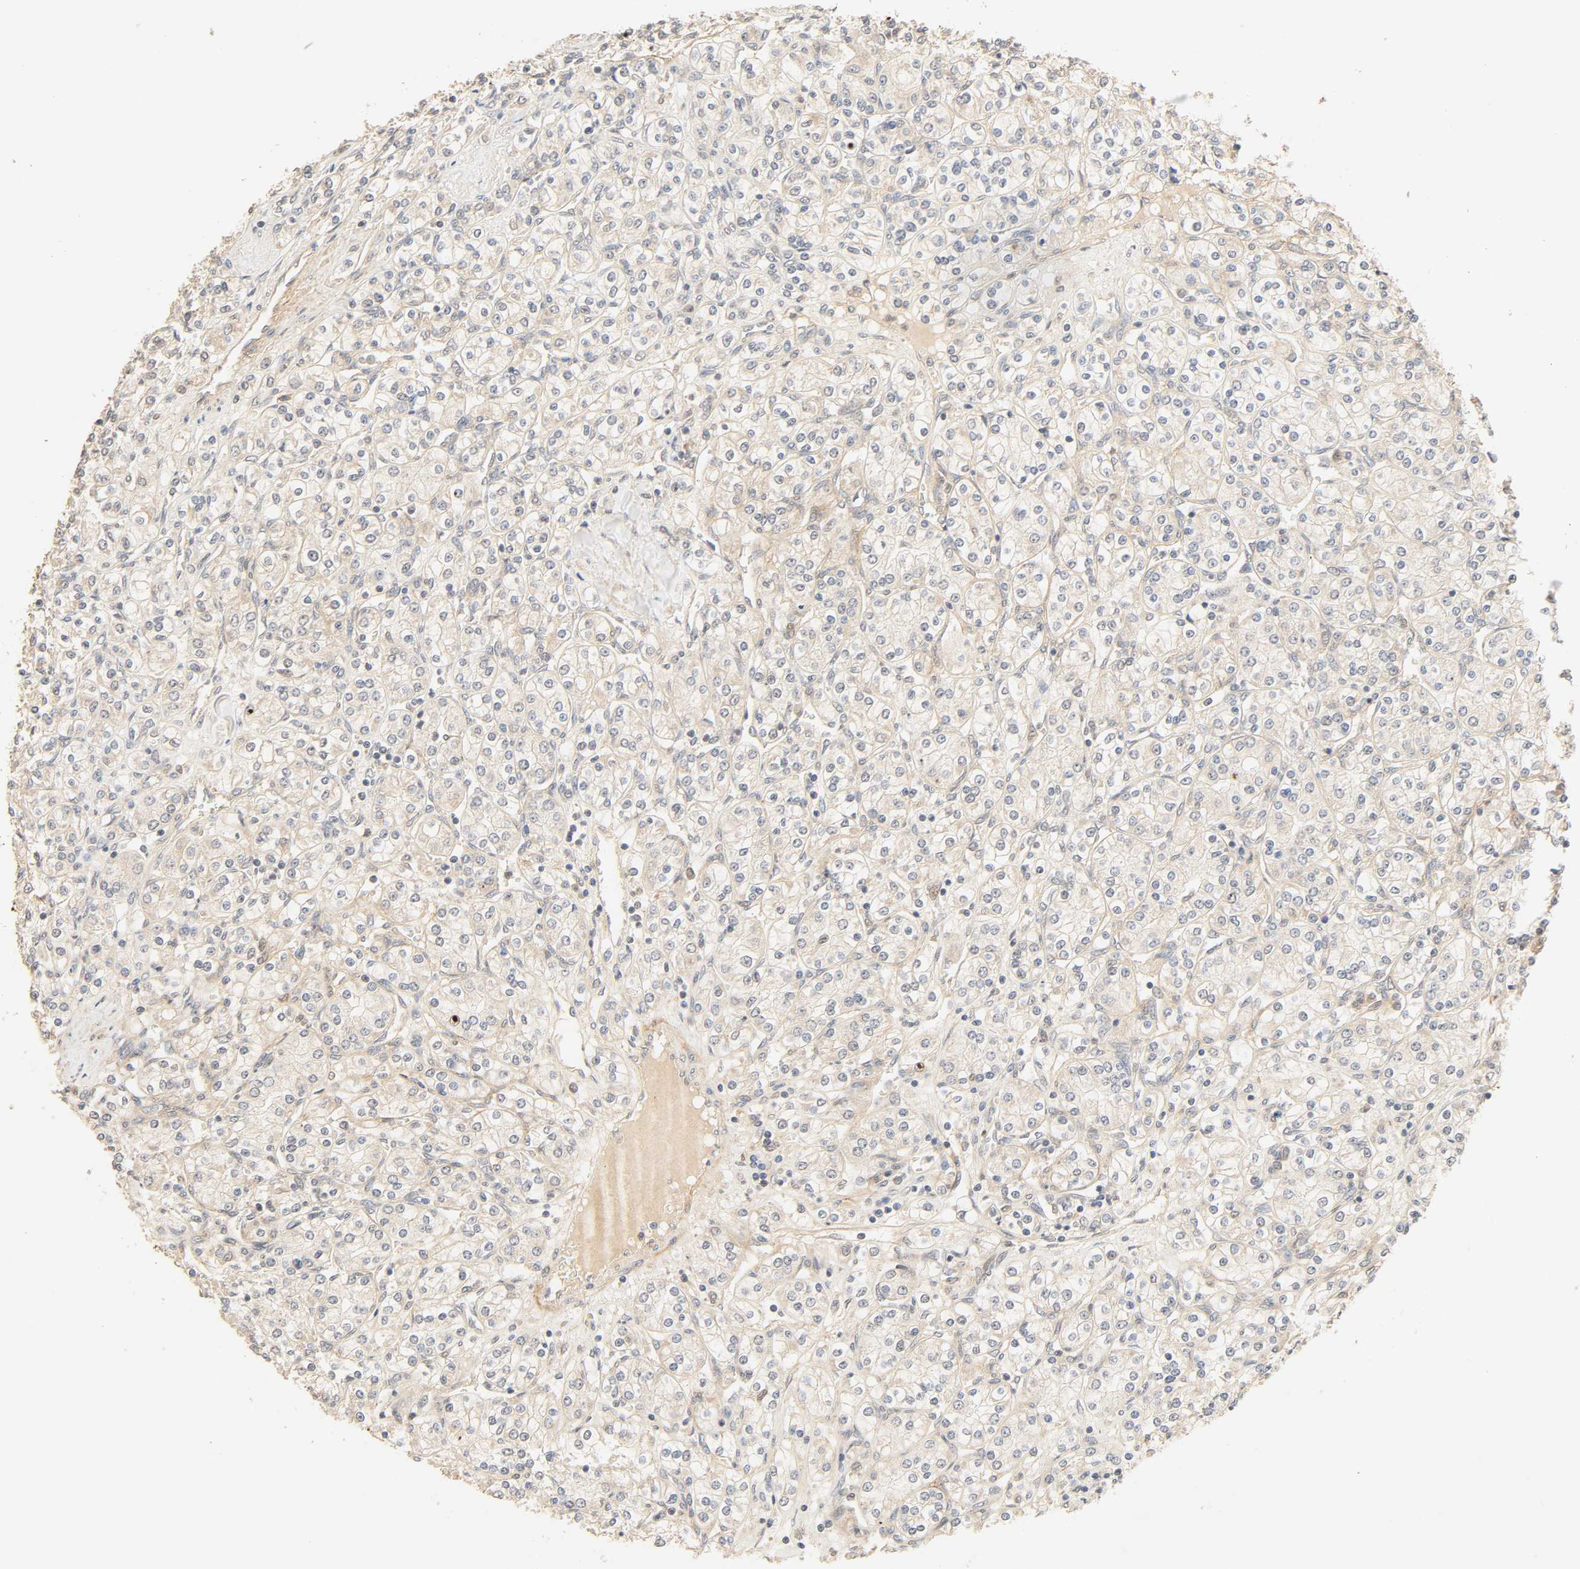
{"staining": {"intensity": "negative", "quantity": "none", "location": "none"}, "tissue": "renal cancer", "cell_type": "Tumor cells", "image_type": "cancer", "snomed": [{"axis": "morphology", "description": "Adenocarcinoma, NOS"}, {"axis": "topography", "description": "Kidney"}], "caption": "High power microscopy histopathology image of an IHC photomicrograph of renal cancer, revealing no significant expression in tumor cells.", "gene": "CACNA1G", "patient": {"sex": "male", "age": 77}}